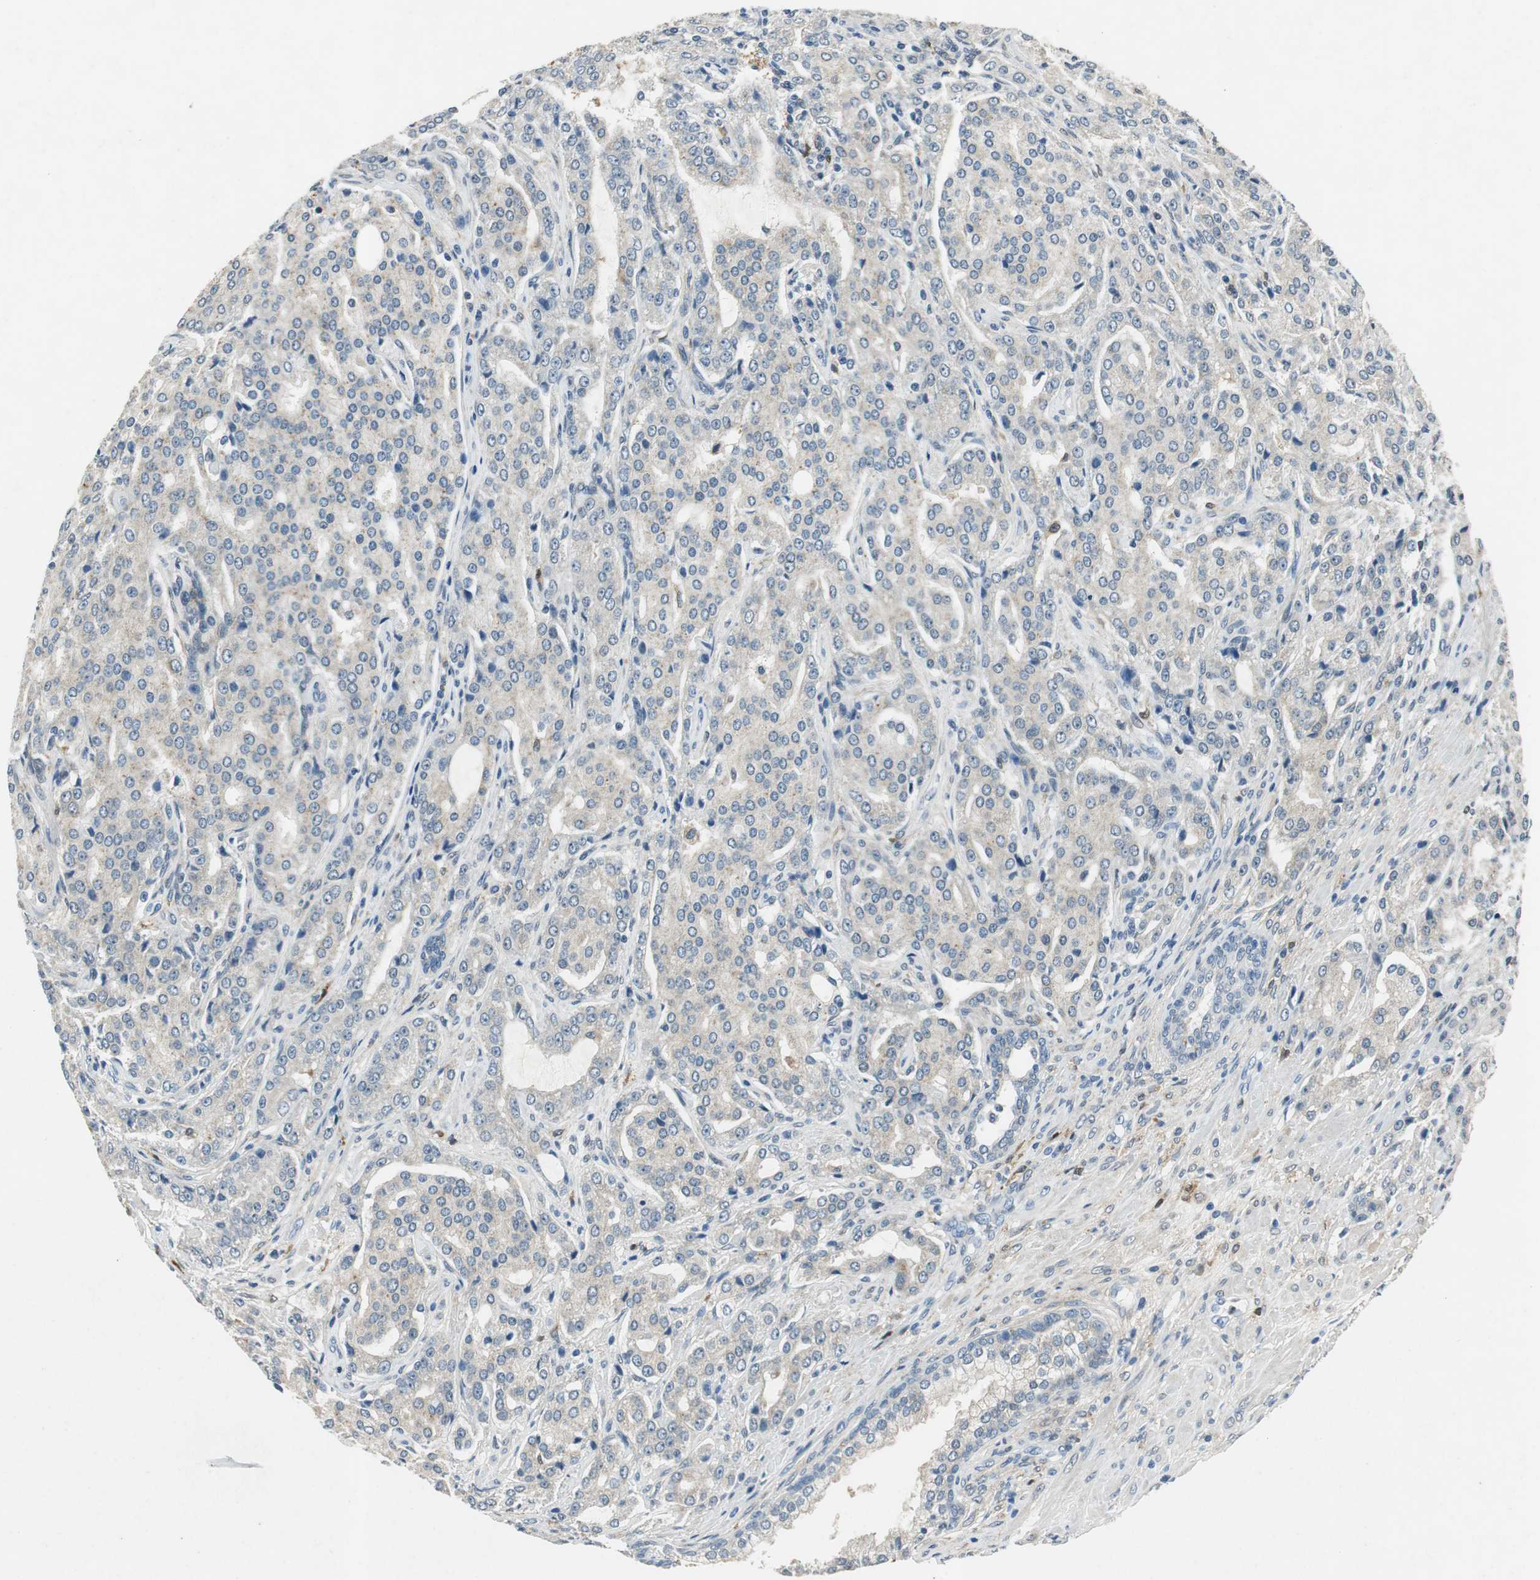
{"staining": {"intensity": "weak", "quantity": ">75%", "location": "cytoplasmic/membranous"}, "tissue": "prostate cancer", "cell_type": "Tumor cells", "image_type": "cancer", "snomed": [{"axis": "morphology", "description": "Adenocarcinoma, High grade"}, {"axis": "topography", "description": "Prostate"}], "caption": "This is a histology image of immunohistochemistry staining of prostate high-grade adenocarcinoma, which shows weak expression in the cytoplasmic/membranous of tumor cells.", "gene": "ME1", "patient": {"sex": "male", "age": 72}}